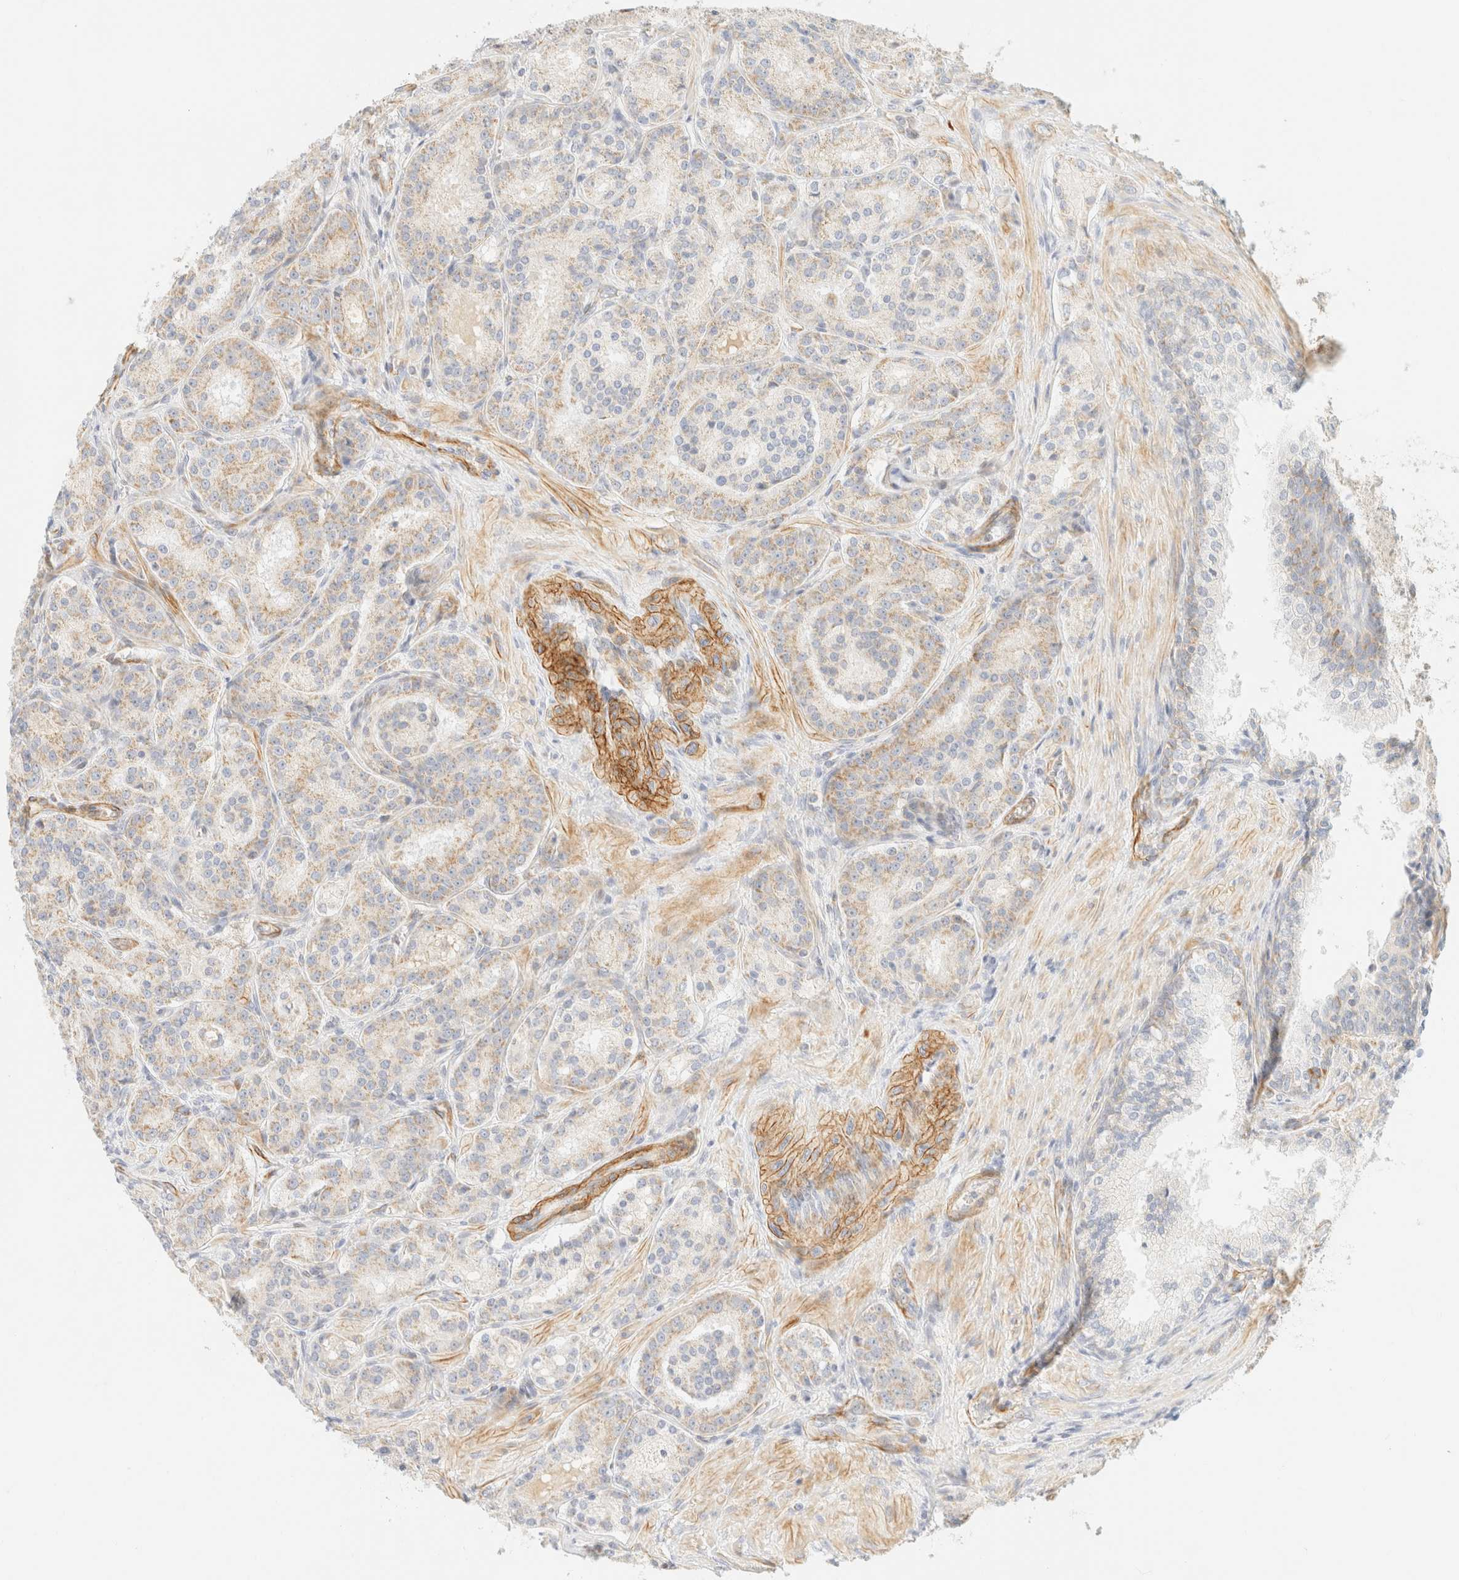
{"staining": {"intensity": "weak", "quantity": "25%-75%", "location": "cytoplasmic/membranous"}, "tissue": "prostate cancer", "cell_type": "Tumor cells", "image_type": "cancer", "snomed": [{"axis": "morphology", "description": "Adenocarcinoma, High grade"}, {"axis": "topography", "description": "Prostate"}], "caption": "About 25%-75% of tumor cells in human adenocarcinoma (high-grade) (prostate) reveal weak cytoplasmic/membranous protein positivity as visualized by brown immunohistochemical staining.", "gene": "MRM3", "patient": {"sex": "male", "age": 60}}